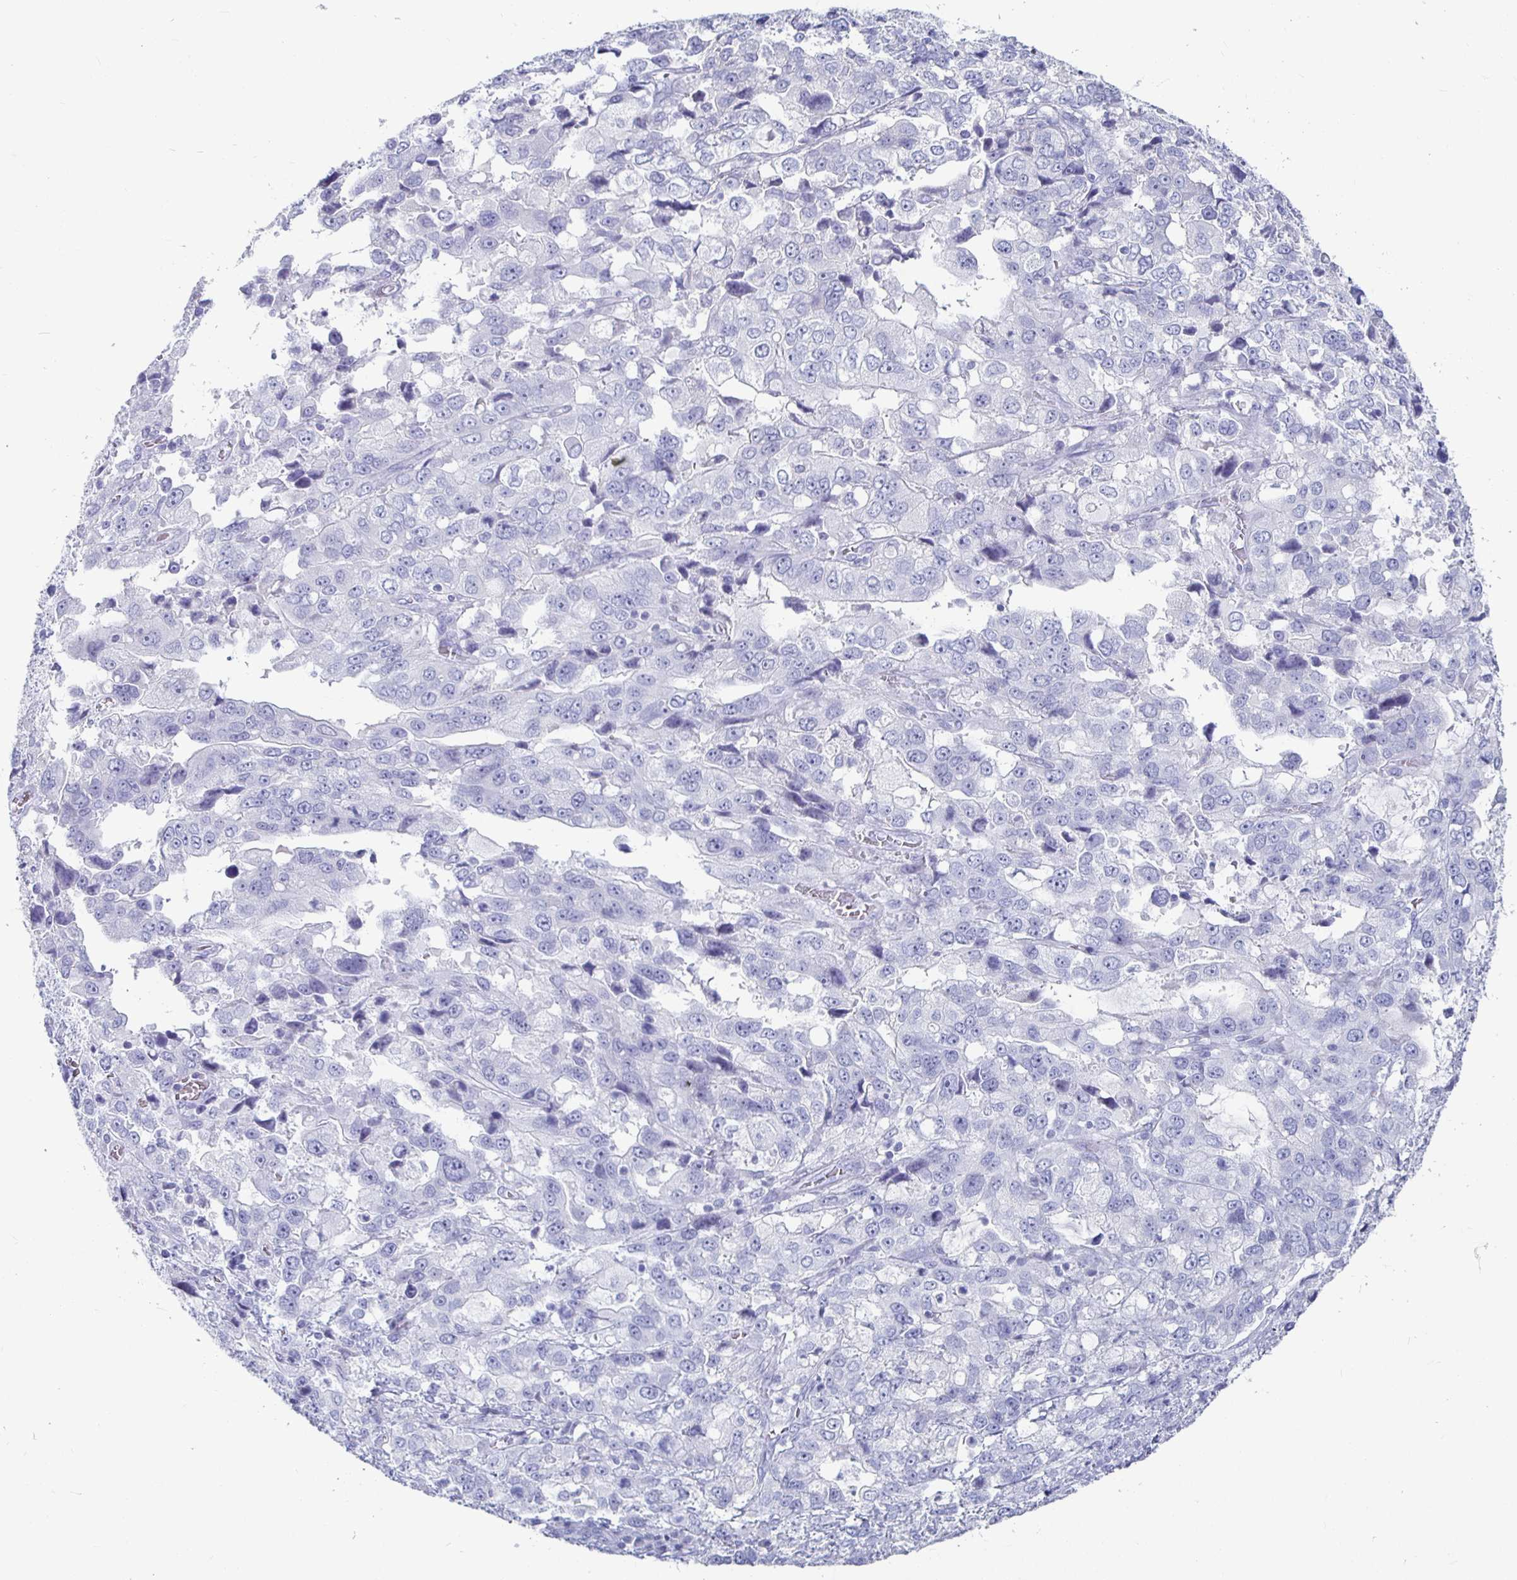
{"staining": {"intensity": "negative", "quantity": "none", "location": "none"}, "tissue": "stomach cancer", "cell_type": "Tumor cells", "image_type": "cancer", "snomed": [{"axis": "morphology", "description": "Adenocarcinoma, NOS"}, {"axis": "topography", "description": "Stomach, upper"}], "caption": "Immunohistochemical staining of stomach cancer (adenocarcinoma) exhibits no significant positivity in tumor cells. (Brightfield microscopy of DAB immunohistochemistry (IHC) at high magnification).", "gene": "CA9", "patient": {"sex": "female", "age": 81}}